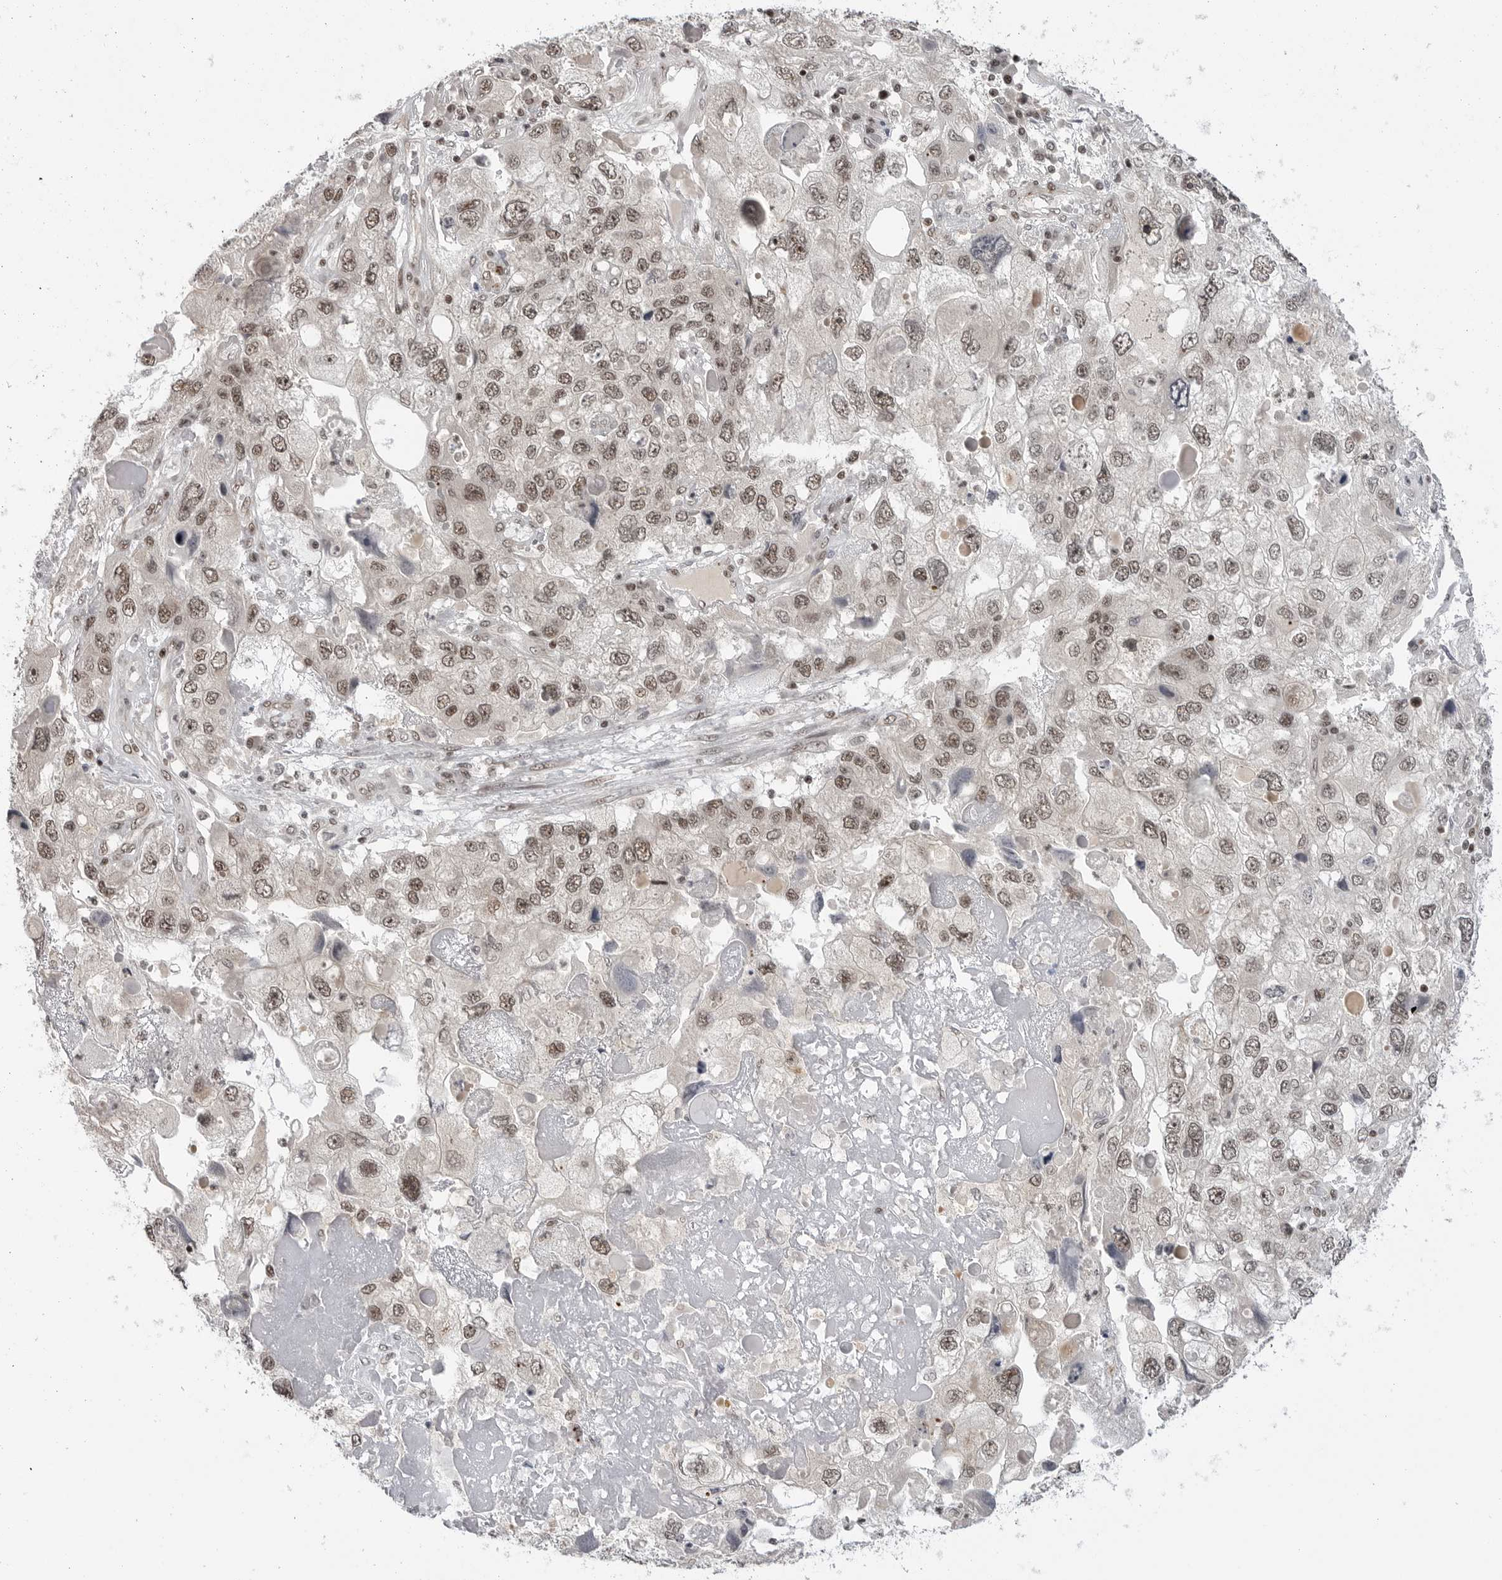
{"staining": {"intensity": "moderate", "quantity": ">75%", "location": "nuclear"}, "tissue": "endometrial cancer", "cell_type": "Tumor cells", "image_type": "cancer", "snomed": [{"axis": "morphology", "description": "Adenocarcinoma, NOS"}, {"axis": "topography", "description": "Endometrium"}], "caption": "Brown immunohistochemical staining in endometrial cancer exhibits moderate nuclear staining in about >75% of tumor cells.", "gene": "TRIM66", "patient": {"sex": "female", "age": 49}}